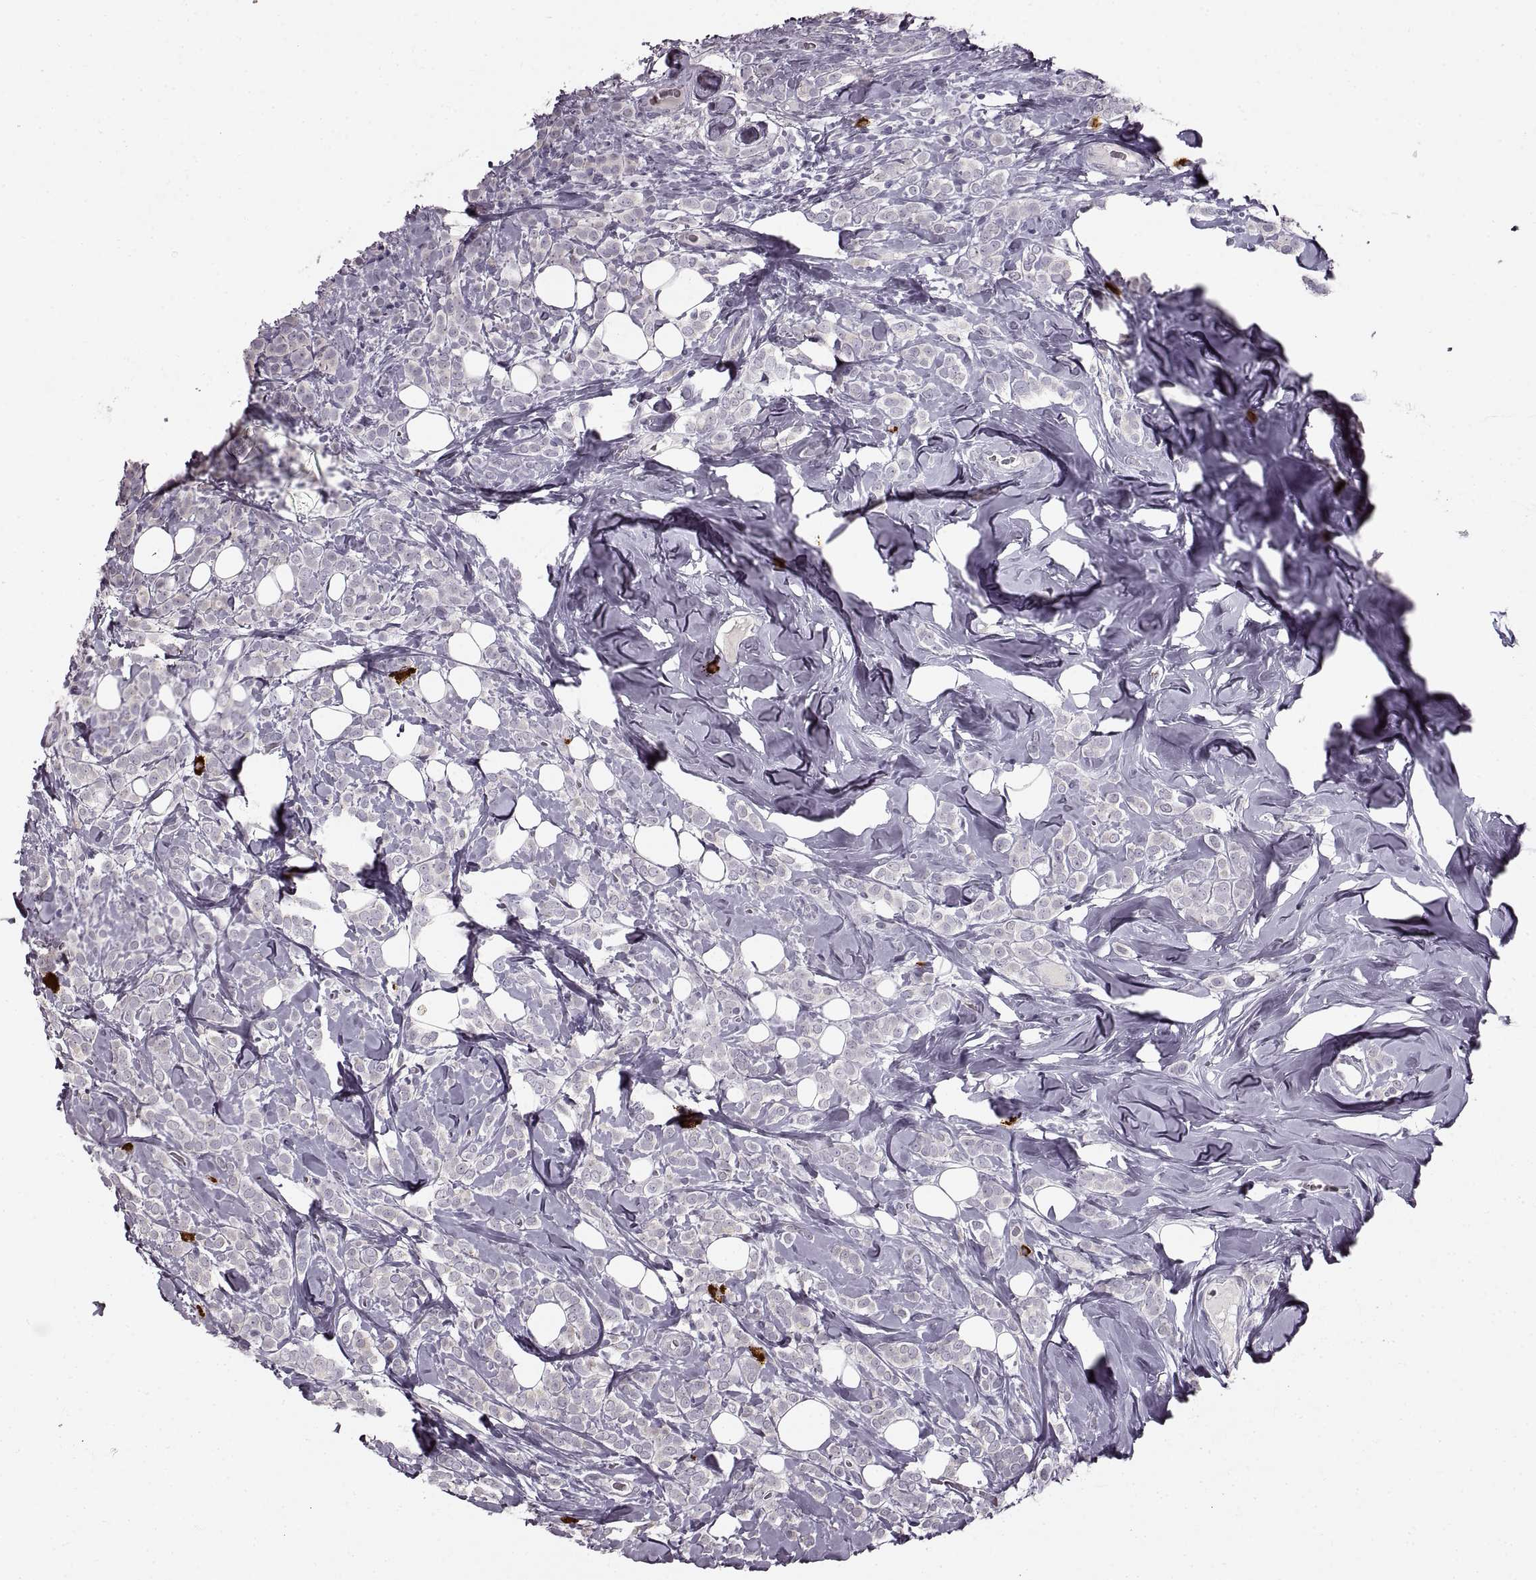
{"staining": {"intensity": "negative", "quantity": "none", "location": "none"}, "tissue": "breast cancer", "cell_type": "Tumor cells", "image_type": "cancer", "snomed": [{"axis": "morphology", "description": "Lobular carcinoma"}, {"axis": "topography", "description": "Breast"}], "caption": "The photomicrograph shows no significant positivity in tumor cells of breast cancer (lobular carcinoma).", "gene": "CNTN1", "patient": {"sex": "female", "age": 49}}